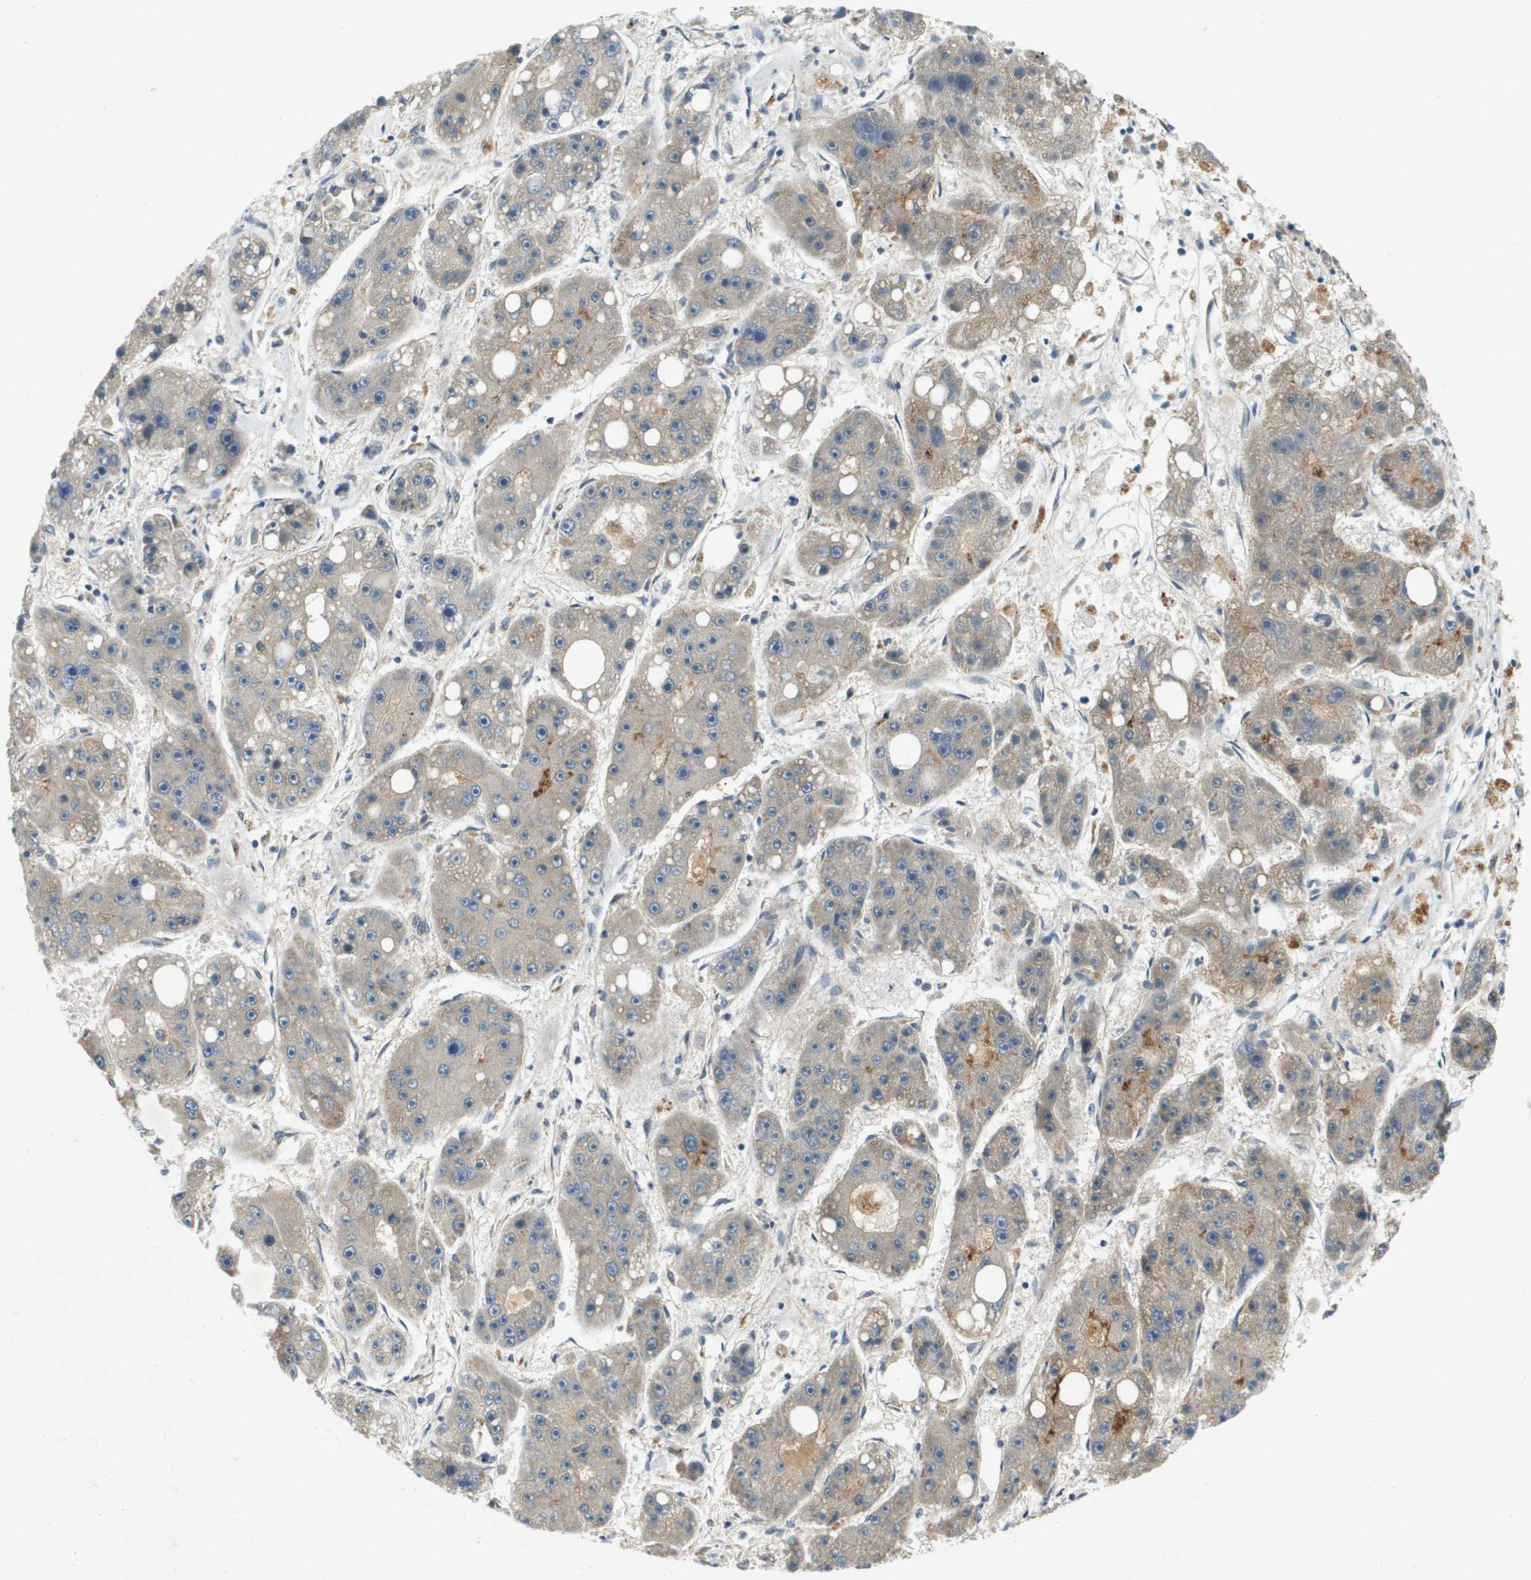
{"staining": {"intensity": "negative", "quantity": "none", "location": "none"}, "tissue": "liver cancer", "cell_type": "Tumor cells", "image_type": "cancer", "snomed": [{"axis": "morphology", "description": "Carcinoma, Hepatocellular, NOS"}, {"axis": "topography", "description": "Liver"}], "caption": "This is a histopathology image of immunohistochemistry staining of liver hepatocellular carcinoma, which shows no expression in tumor cells.", "gene": "PGAP3", "patient": {"sex": "female", "age": 61}}